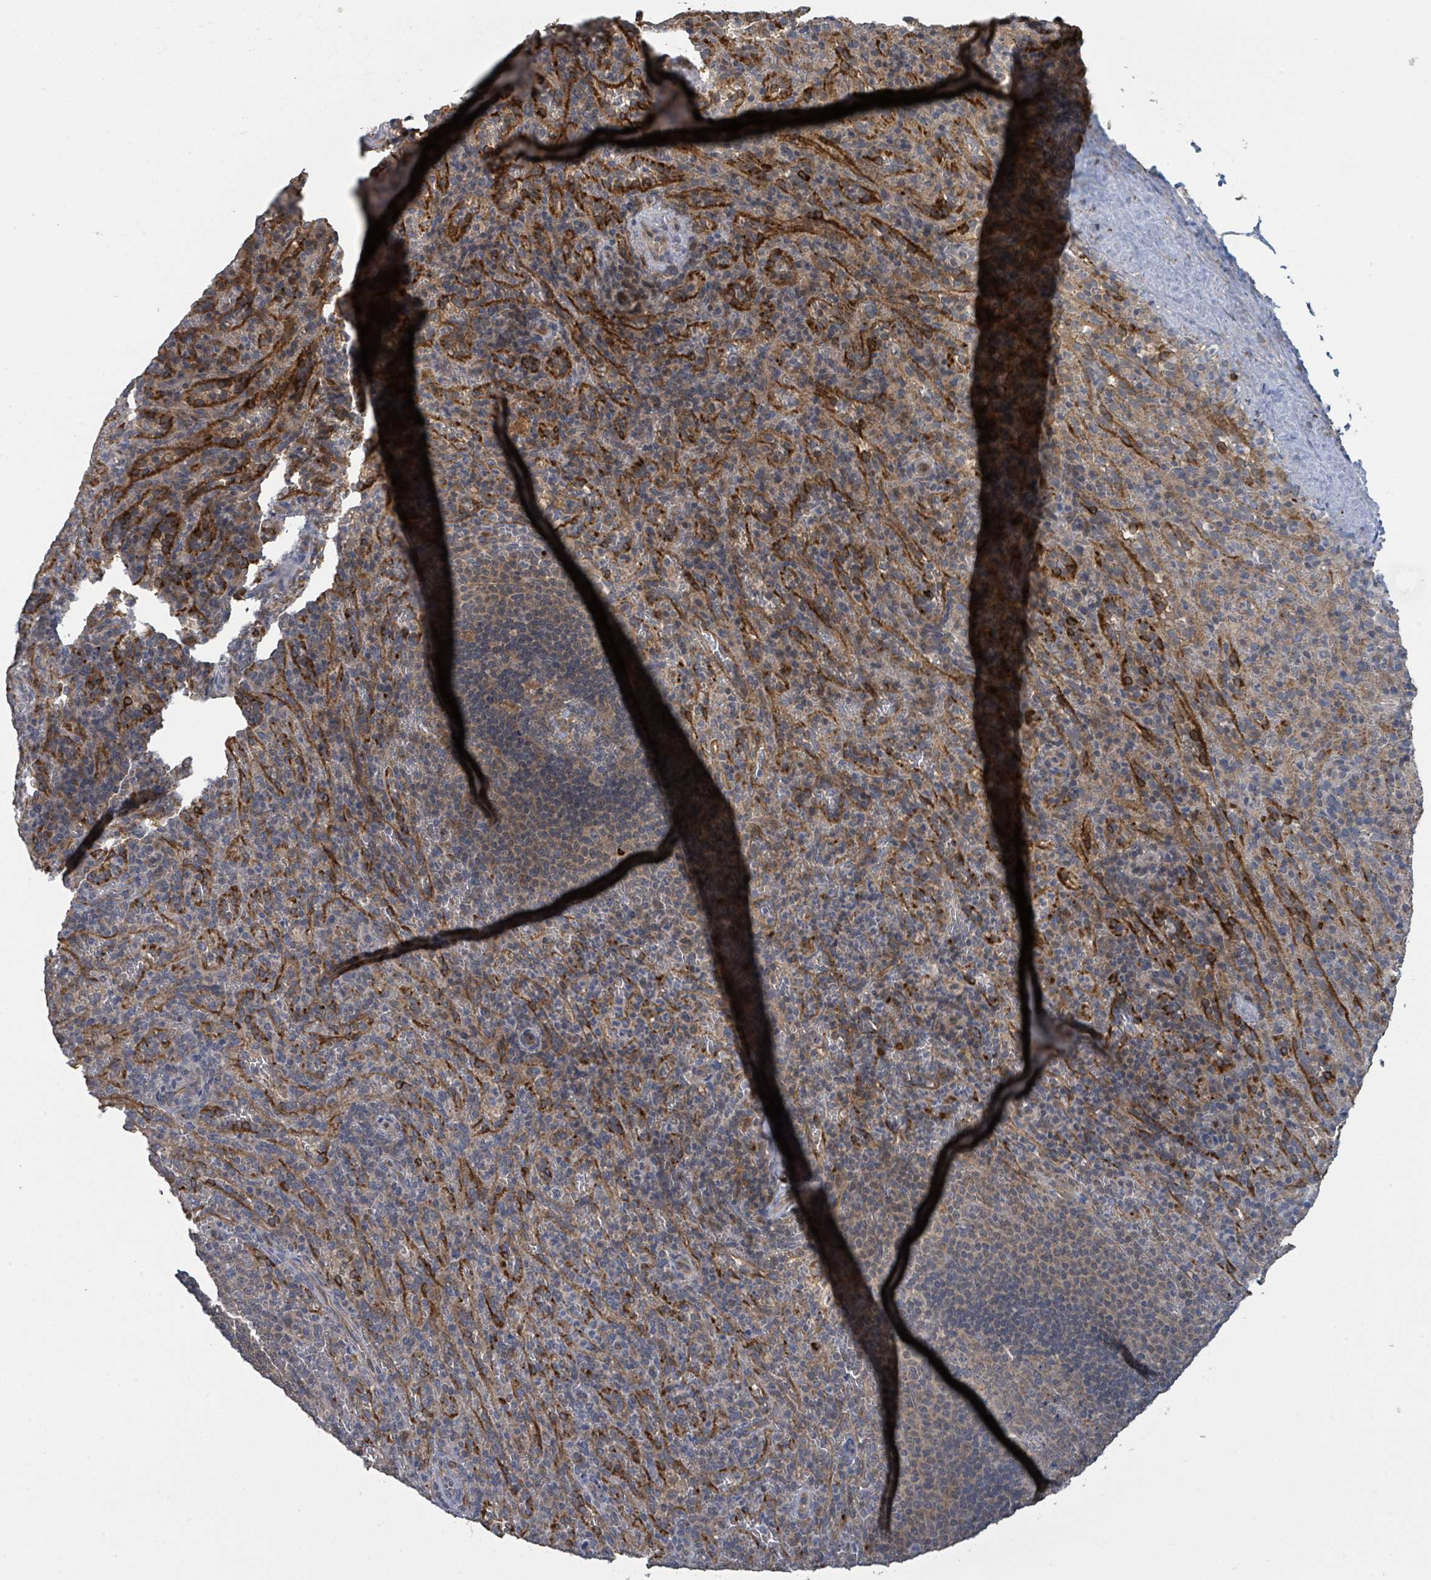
{"staining": {"intensity": "weak", "quantity": "25%-75%", "location": "cytoplasmic/membranous"}, "tissue": "spleen", "cell_type": "Cells in red pulp", "image_type": "normal", "snomed": [{"axis": "morphology", "description": "Normal tissue, NOS"}, {"axis": "topography", "description": "Spleen"}], "caption": "Protein expression analysis of normal human spleen reveals weak cytoplasmic/membranous expression in approximately 25%-75% of cells in red pulp.", "gene": "CCDC121", "patient": {"sex": "female", "age": 21}}